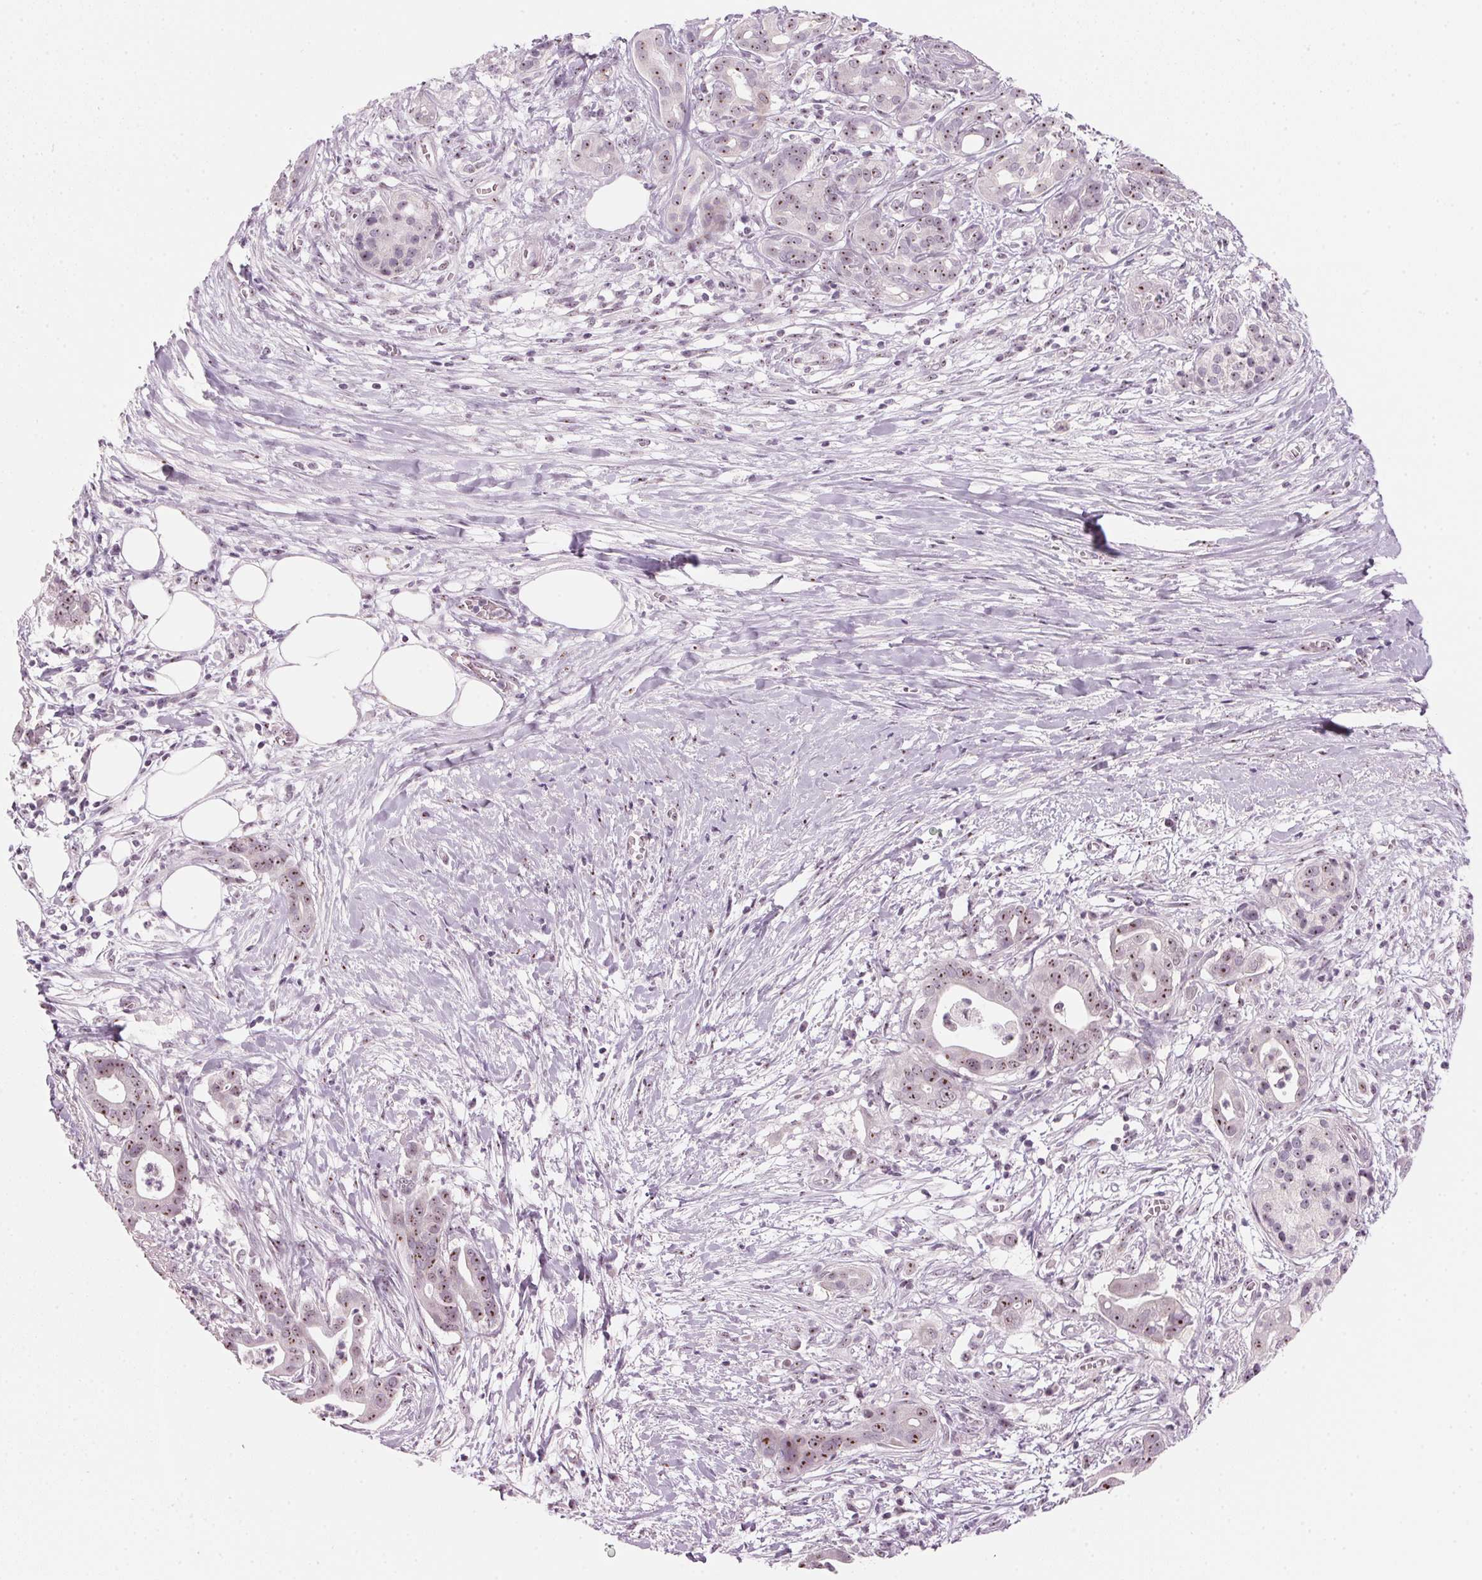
{"staining": {"intensity": "moderate", "quantity": "25%-75%", "location": "nuclear"}, "tissue": "pancreatic cancer", "cell_type": "Tumor cells", "image_type": "cancer", "snomed": [{"axis": "morphology", "description": "Adenocarcinoma, NOS"}, {"axis": "topography", "description": "Pancreas"}], "caption": "Tumor cells reveal medium levels of moderate nuclear staining in about 25%-75% of cells in pancreatic adenocarcinoma.", "gene": "DNTTIP2", "patient": {"sex": "male", "age": 61}}